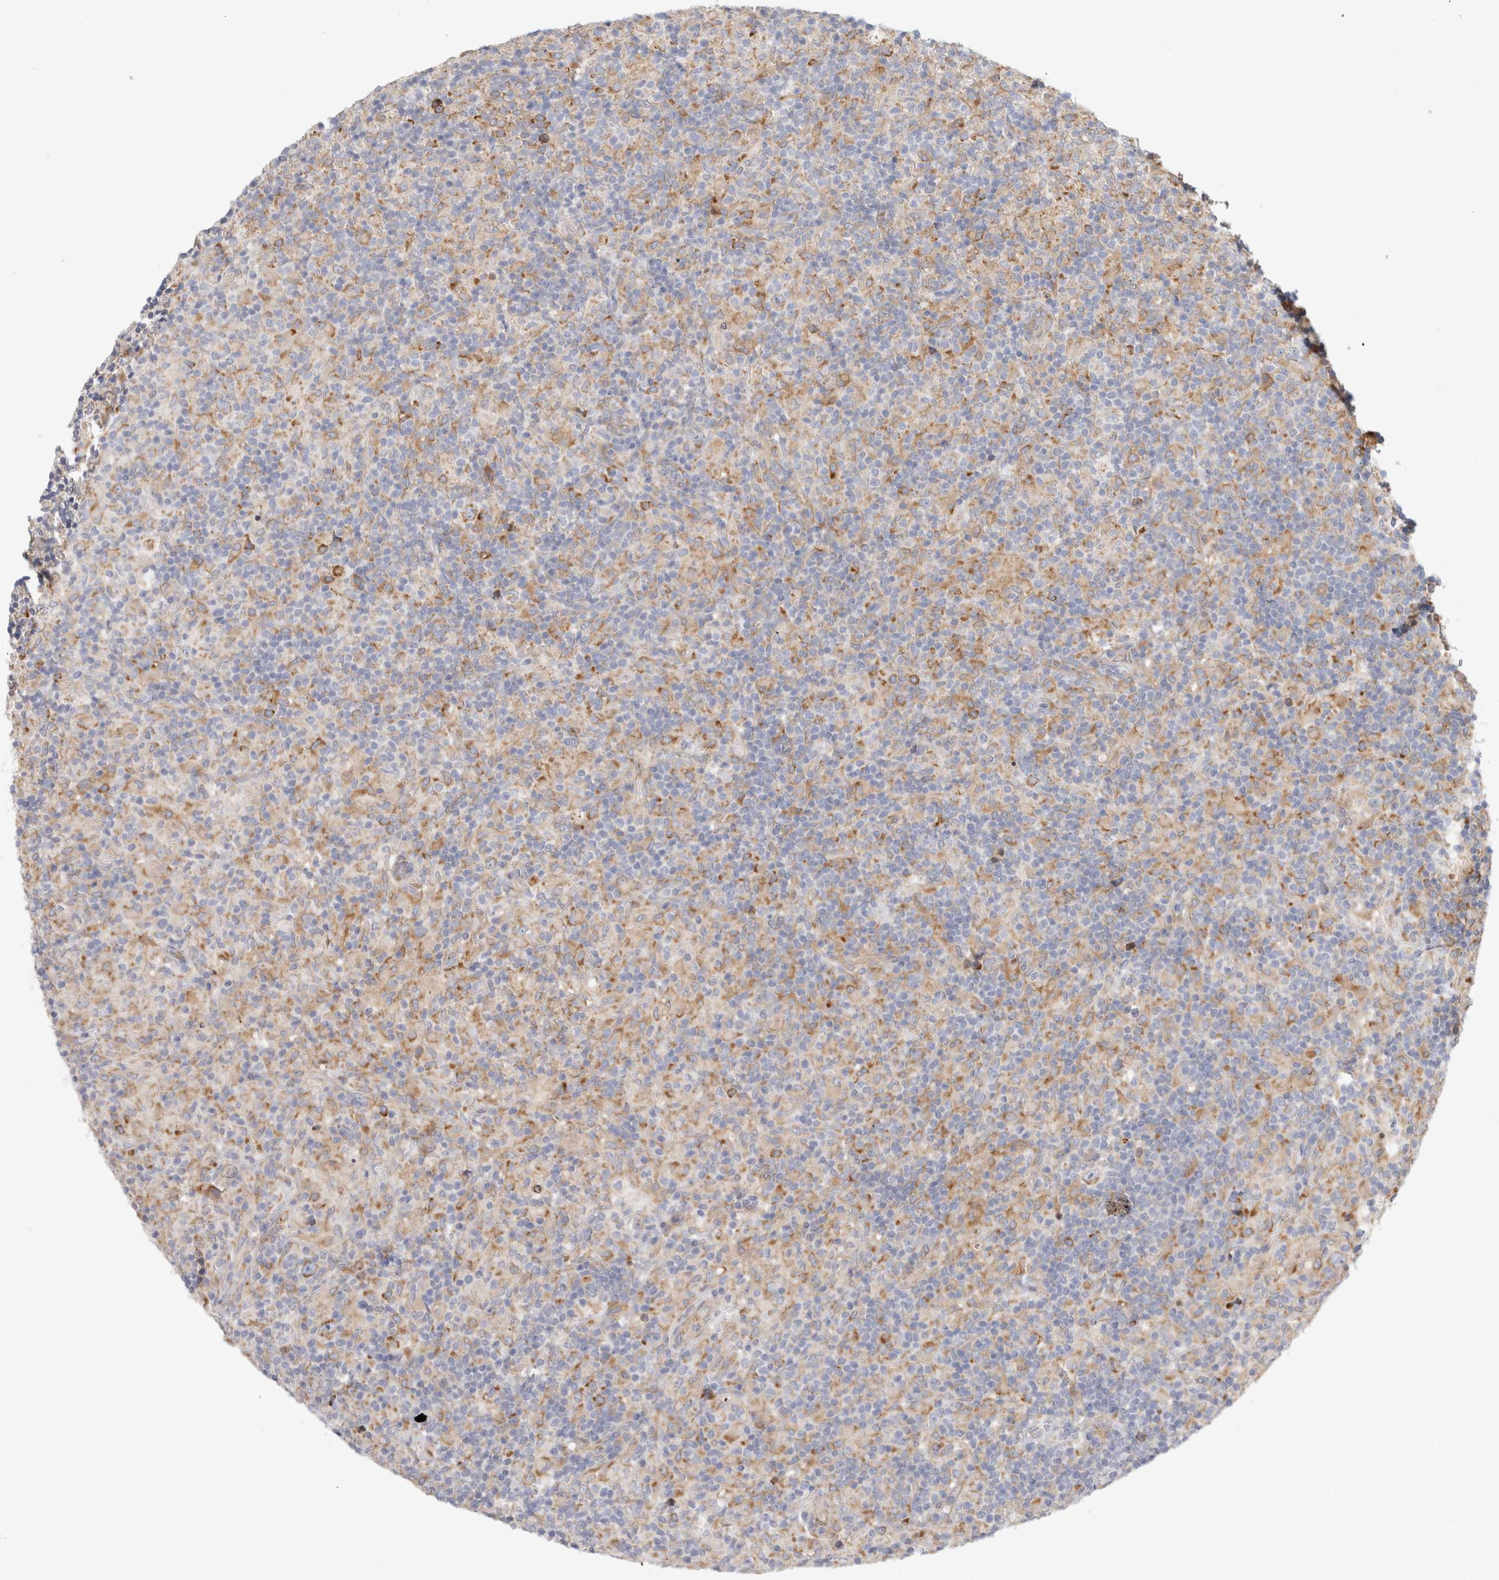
{"staining": {"intensity": "moderate", "quantity": ">75%", "location": "cytoplasmic/membranous"}, "tissue": "lymphoma", "cell_type": "Tumor cells", "image_type": "cancer", "snomed": [{"axis": "morphology", "description": "Hodgkin's disease, NOS"}, {"axis": "topography", "description": "Lymph node"}], "caption": "Hodgkin's disease stained with a protein marker reveals moderate staining in tumor cells.", "gene": "RPN2", "patient": {"sex": "male", "age": 70}}